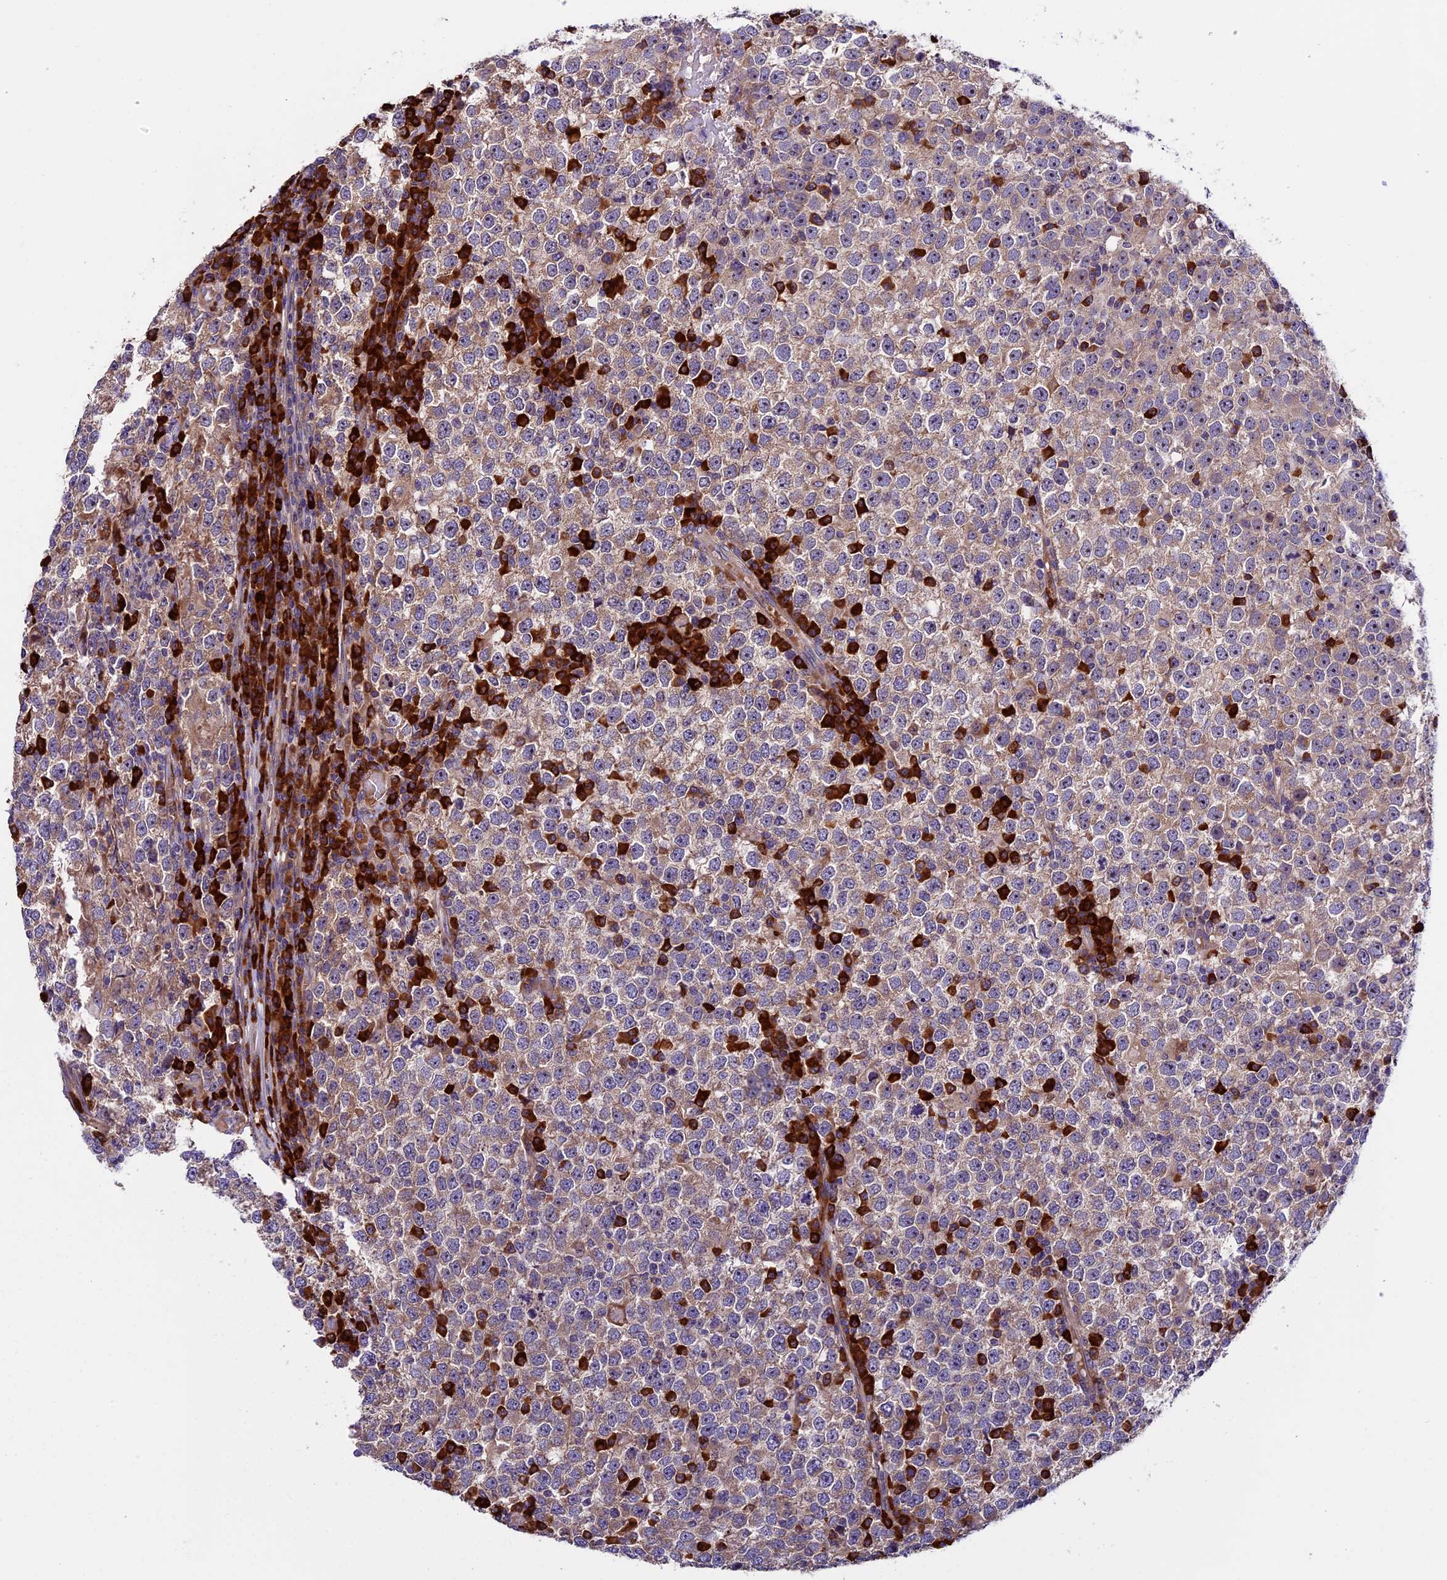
{"staining": {"intensity": "moderate", "quantity": ">75%", "location": "cytoplasmic/membranous"}, "tissue": "testis cancer", "cell_type": "Tumor cells", "image_type": "cancer", "snomed": [{"axis": "morphology", "description": "Seminoma, NOS"}, {"axis": "topography", "description": "Testis"}], "caption": "IHC of human testis seminoma reveals medium levels of moderate cytoplasmic/membranous staining in about >75% of tumor cells. Nuclei are stained in blue.", "gene": "FRY", "patient": {"sex": "male", "age": 65}}